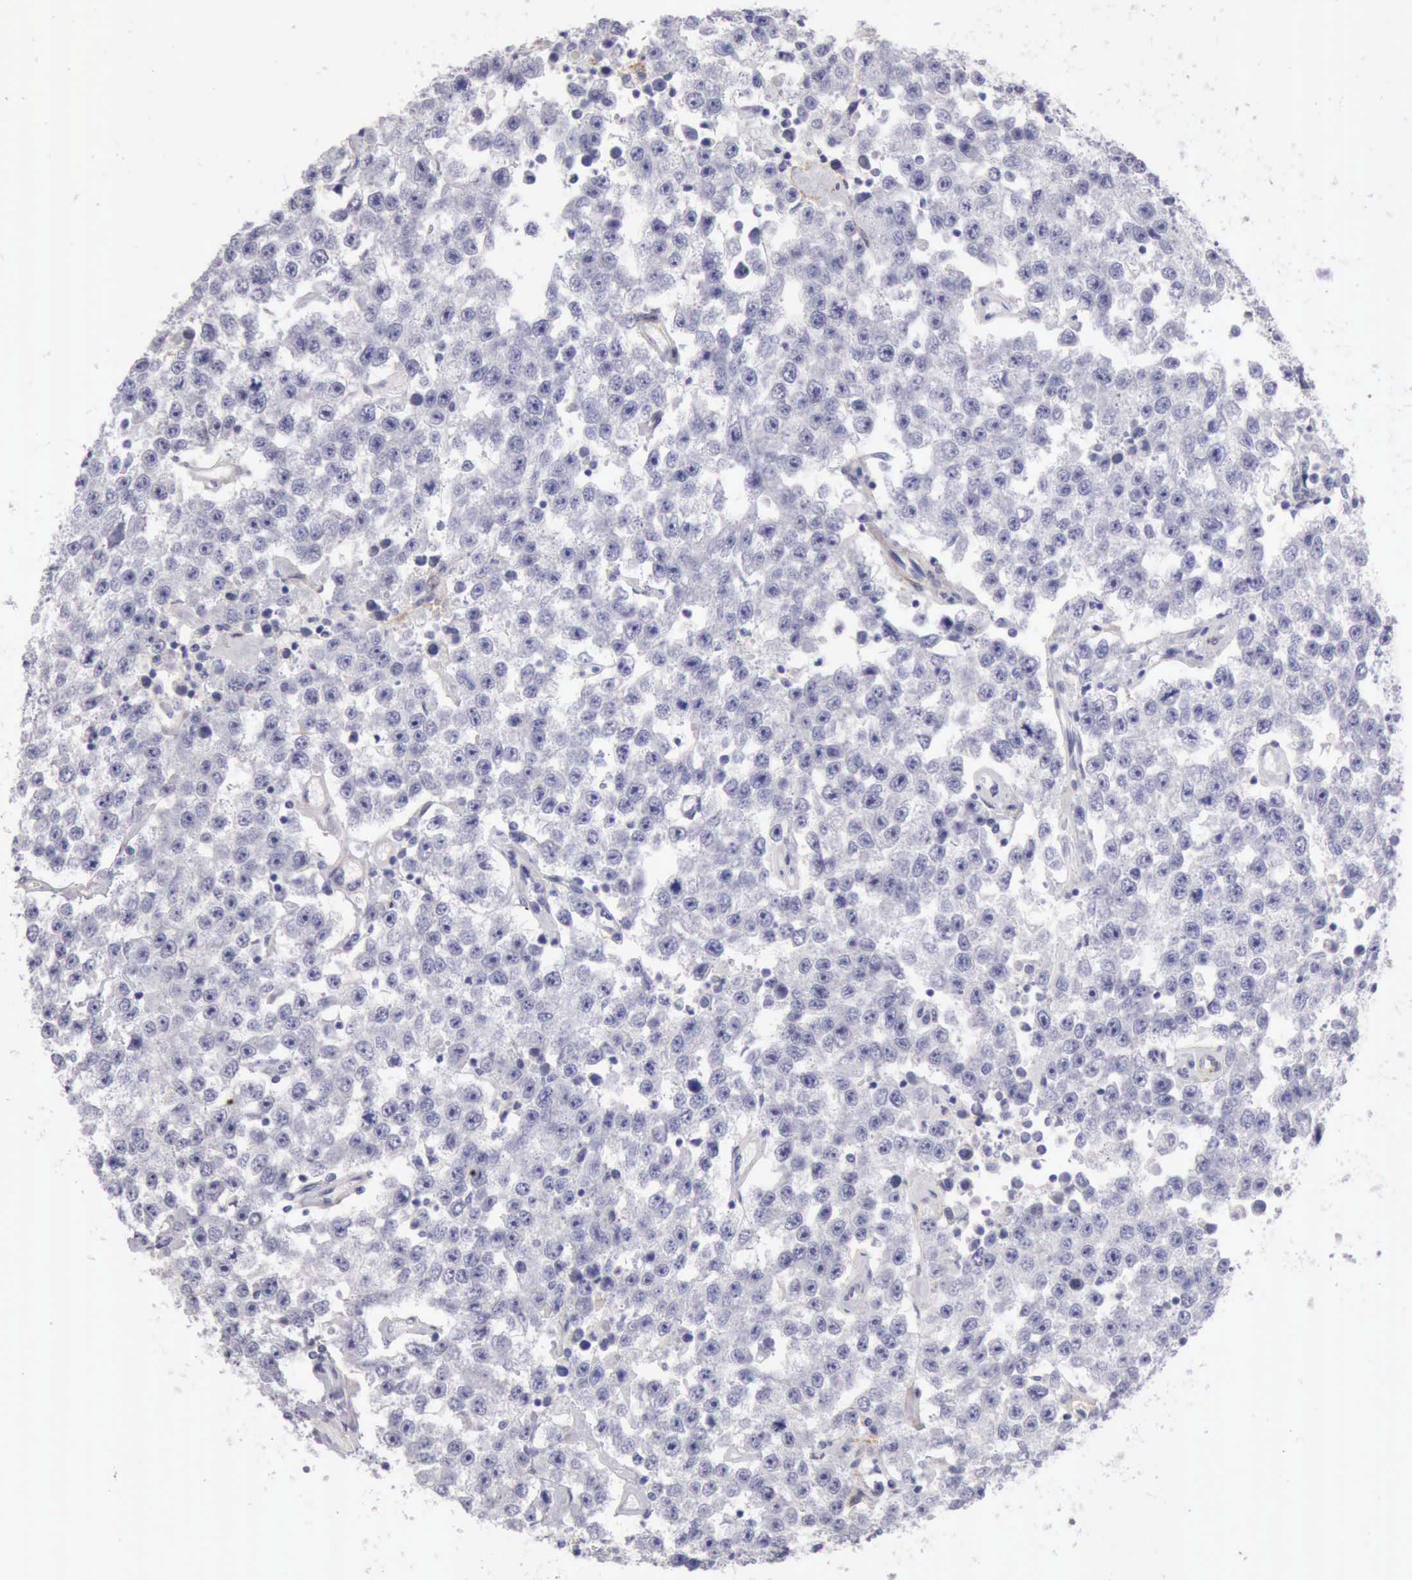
{"staining": {"intensity": "negative", "quantity": "none", "location": "none"}, "tissue": "testis cancer", "cell_type": "Tumor cells", "image_type": "cancer", "snomed": [{"axis": "morphology", "description": "Seminoma, NOS"}, {"axis": "topography", "description": "Testis"}], "caption": "A photomicrograph of testis cancer stained for a protein demonstrates no brown staining in tumor cells. (DAB (3,3'-diaminobenzidine) immunohistochemistry with hematoxylin counter stain).", "gene": "AOC3", "patient": {"sex": "male", "age": 52}}